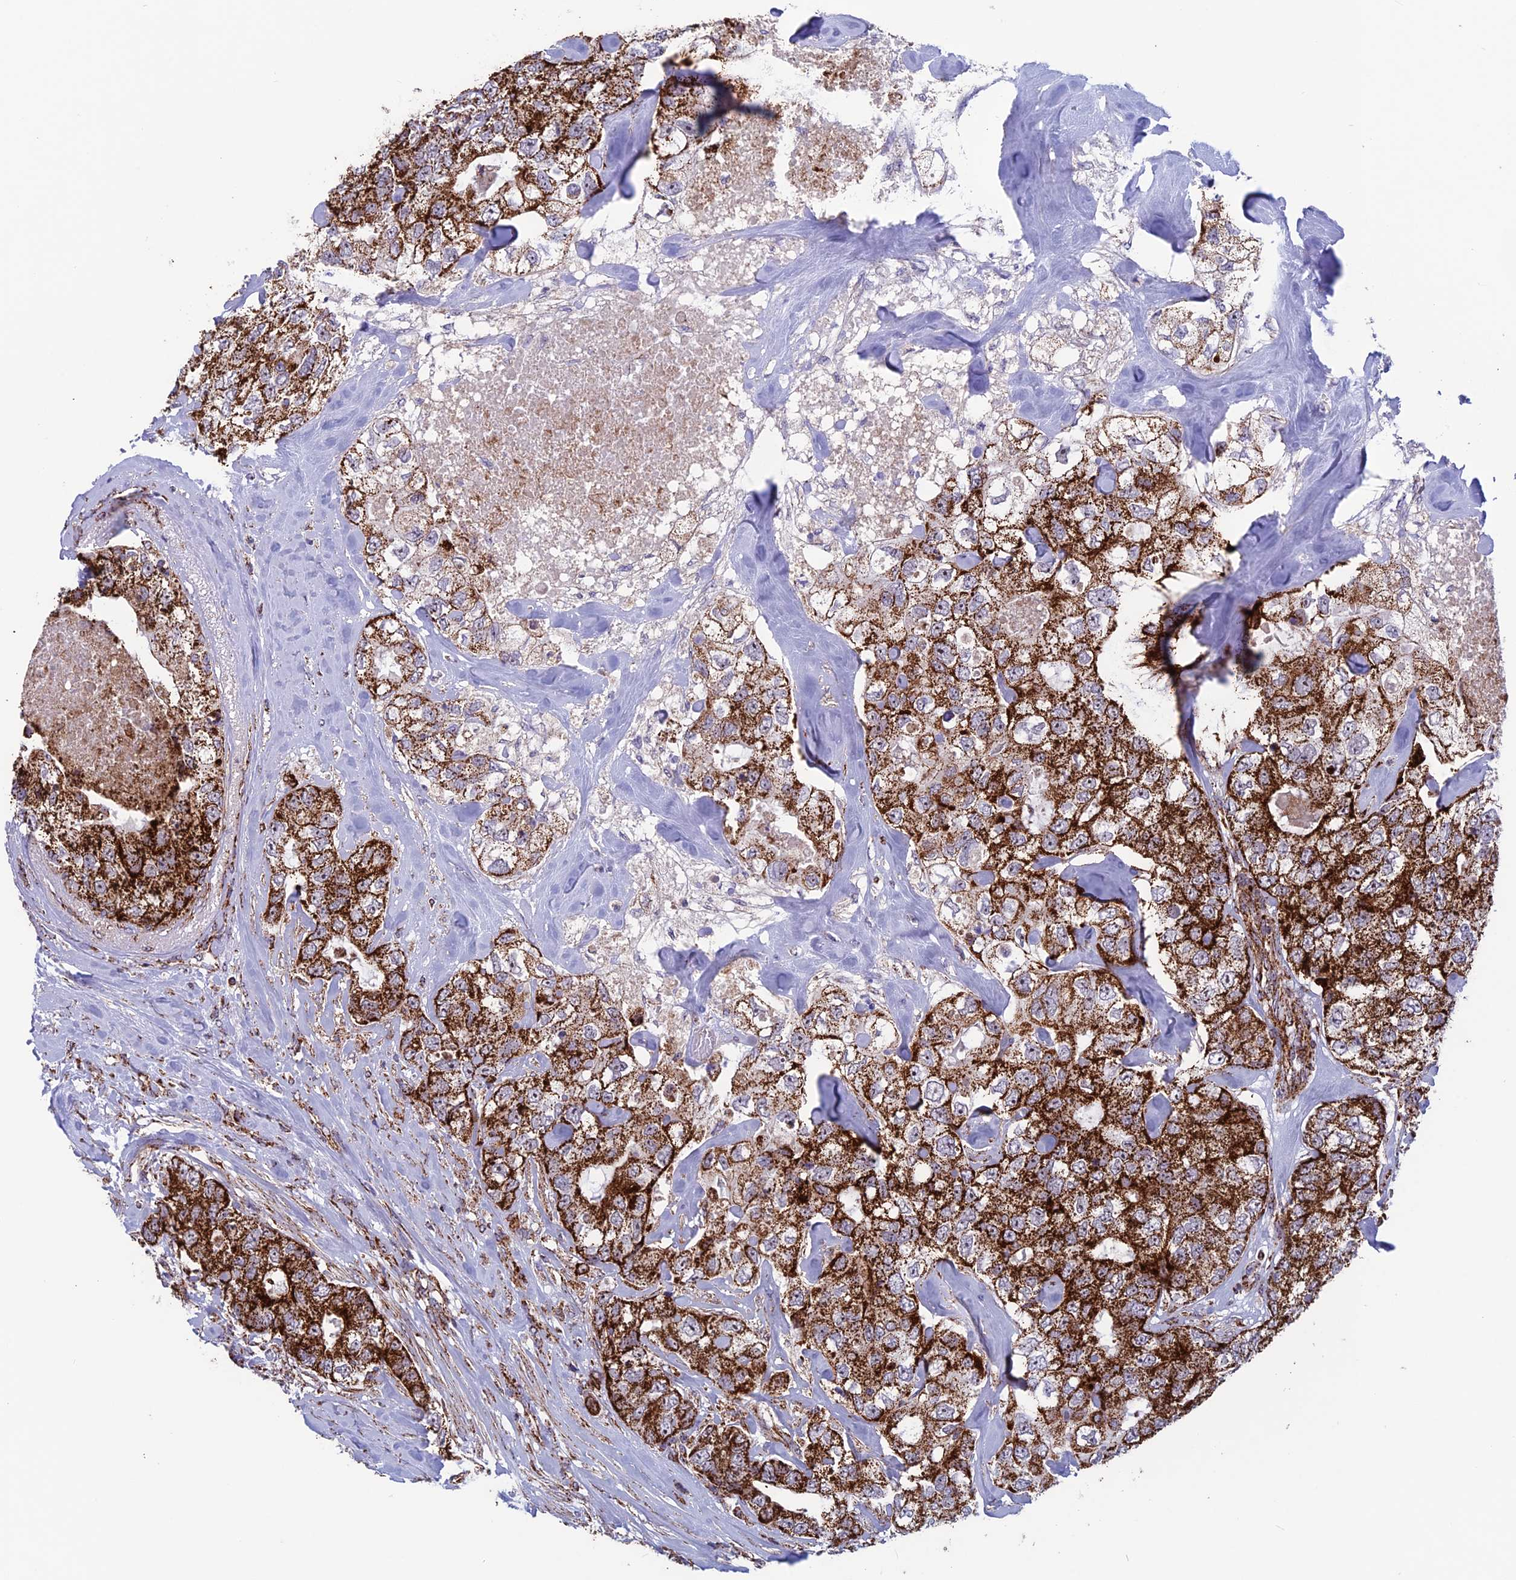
{"staining": {"intensity": "strong", "quantity": ">75%", "location": "cytoplasmic/membranous"}, "tissue": "breast cancer", "cell_type": "Tumor cells", "image_type": "cancer", "snomed": [{"axis": "morphology", "description": "Duct carcinoma"}, {"axis": "topography", "description": "Breast"}], "caption": "About >75% of tumor cells in breast infiltrating ductal carcinoma show strong cytoplasmic/membranous protein positivity as visualized by brown immunohistochemical staining.", "gene": "MRPS18B", "patient": {"sex": "female", "age": 62}}